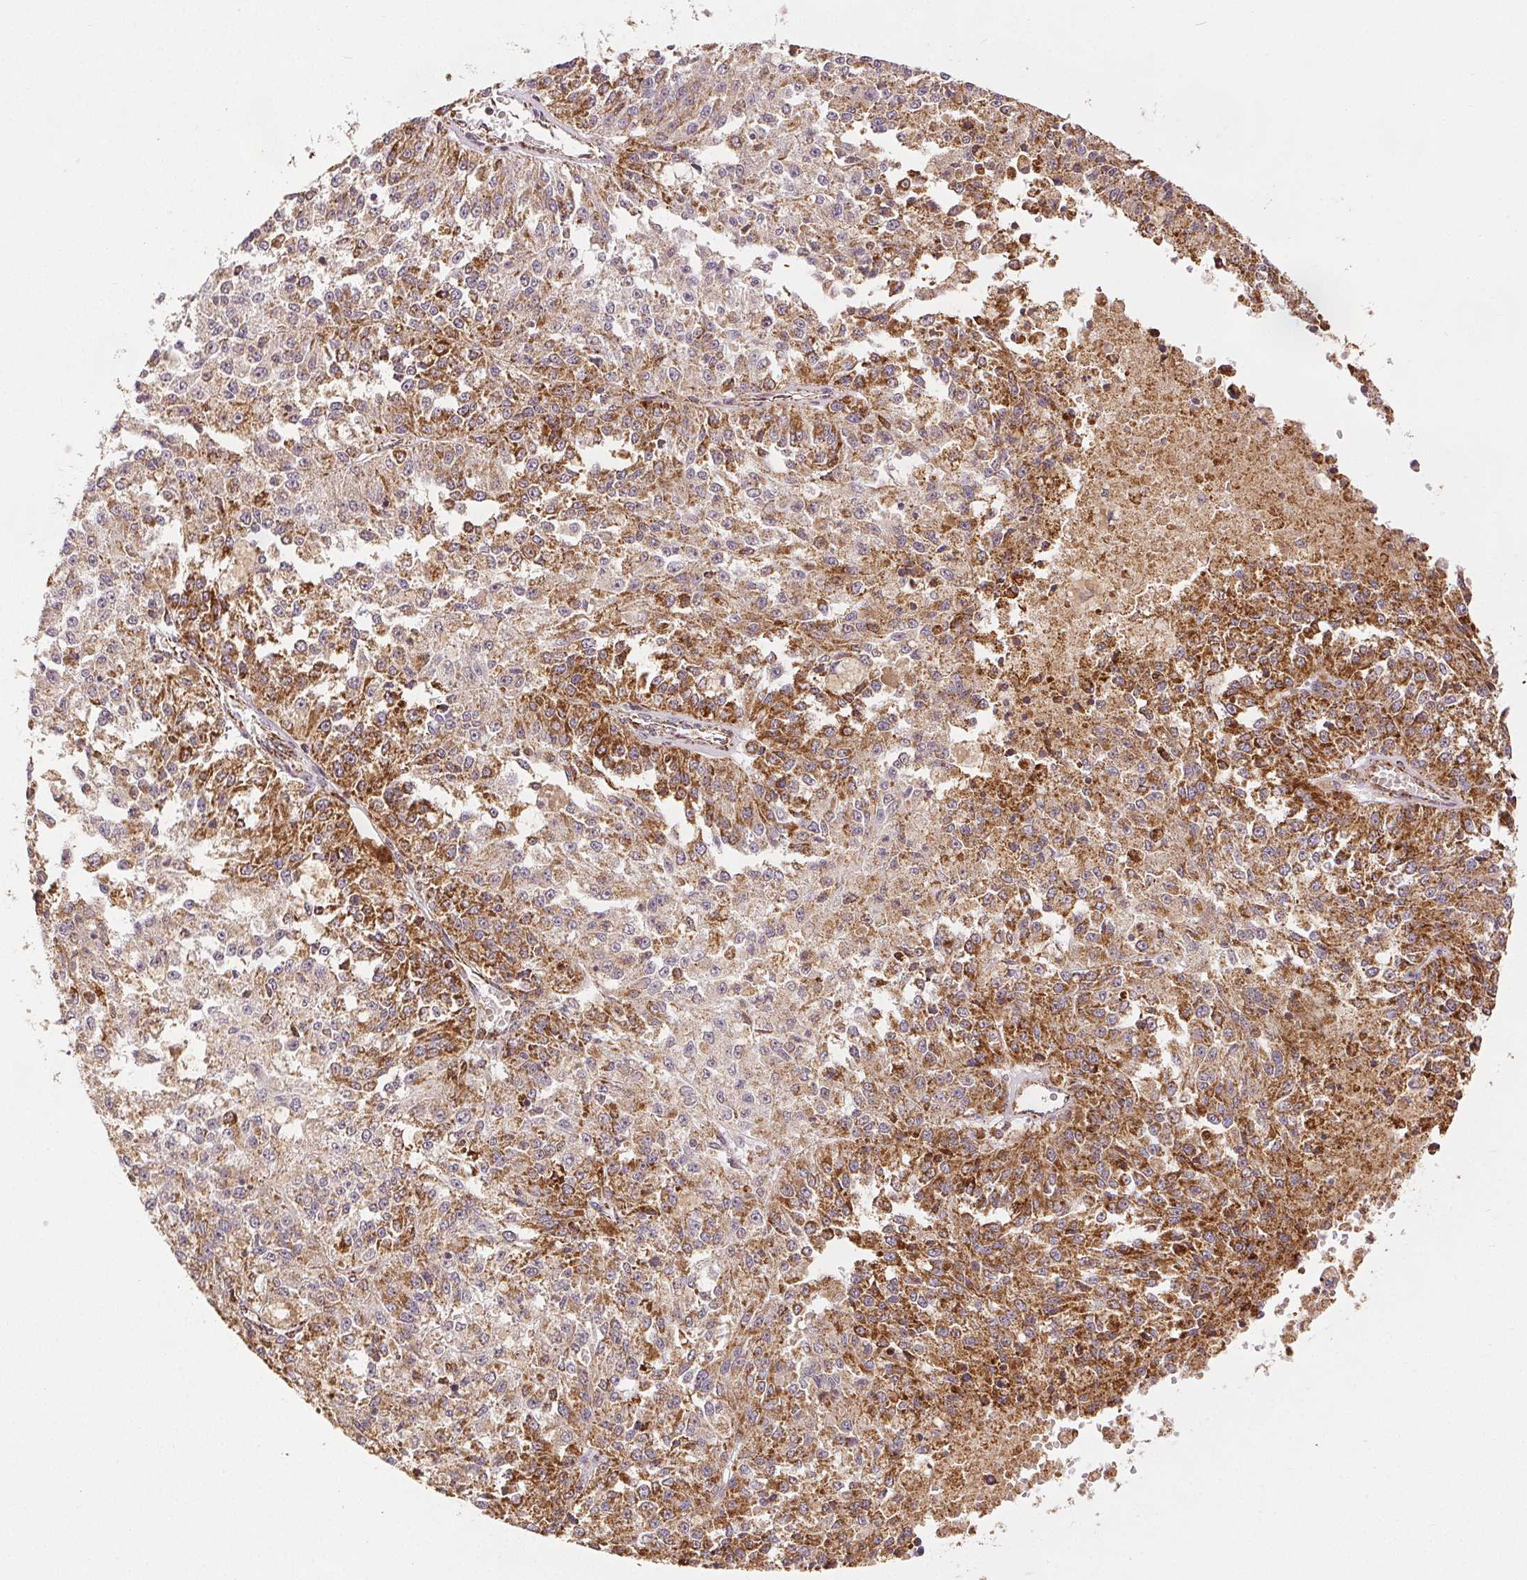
{"staining": {"intensity": "moderate", "quantity": ">75%", "location": "cytoplasmic/membranous"}, "tissue": "melanoma", "cell_type": "Tumor cells", "image_type": "cancer", "snomed": [{"axis": "morphology", "description": "Malignant melanoma, Metastatic site"}, {"axis": "topography", "description": "Lymph node"}], "caption": "Moderate cytoplasmic/membranous expression for a protein is identified in about >75% of tumor cells of melanoma using IHC.", "gene": "SDHB", "patient": {"sex": "female", "age": 64}}